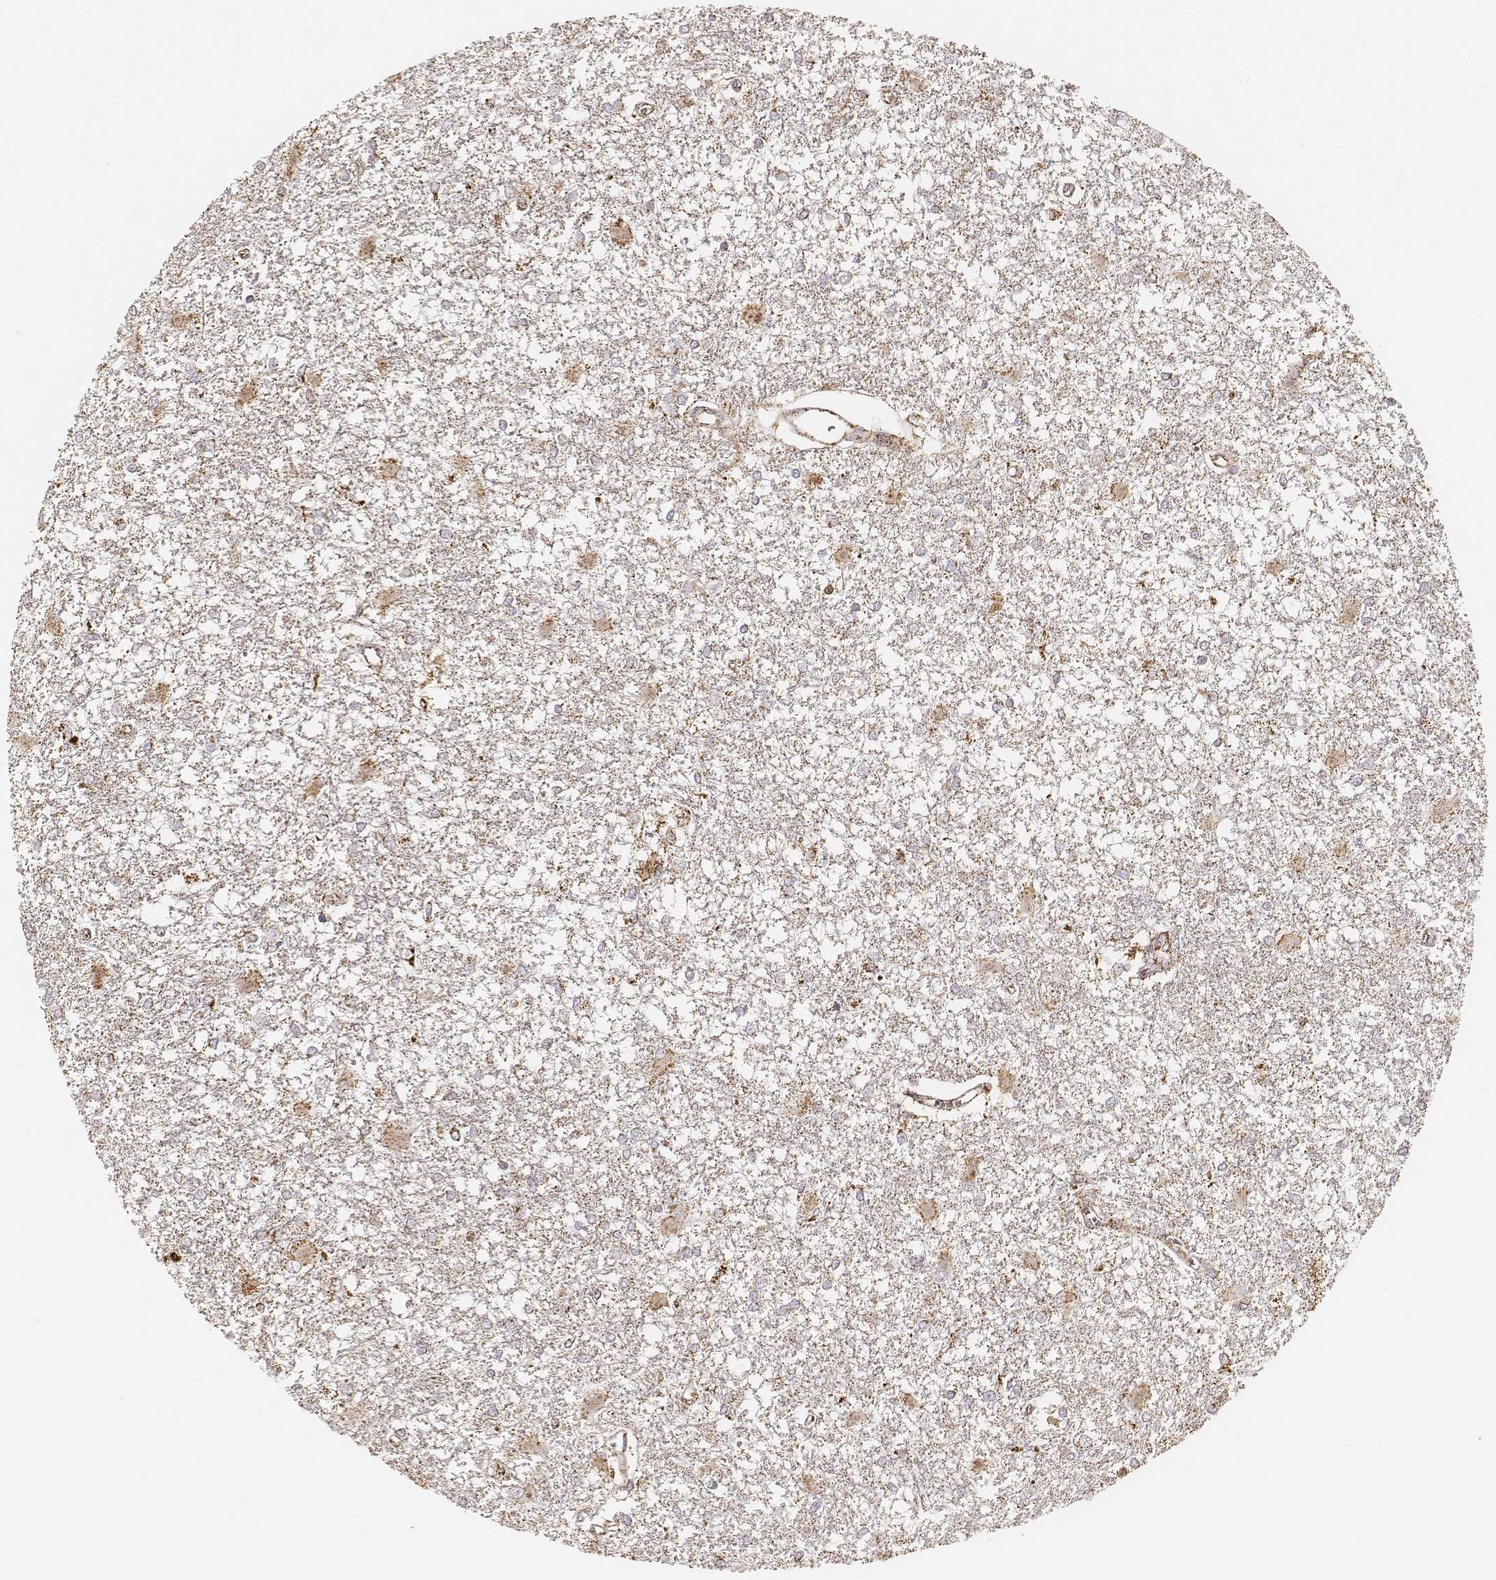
{"staining": {"intensity": "moderate", "quantity": ">75%", "location": "cytoplasmic/membranous"}, "tissue": "glioma", "cell_type": "Tumor cells", "image_type": "cancer", "snomed": [{"axis": "morphology", "description": "Glioma, malignant, High grade"}, {"axis": "topography", "description": "Cerebral cortex"}], "caption": "There is medium levels of moderate cytoplasmic/membranous positivity in tumor cells of malignant glioma (high-grade), as demonstrated by immunohistochemical staining (brown color).", "gene": "CS", "patient": {"sex": "male", "age": 79}}